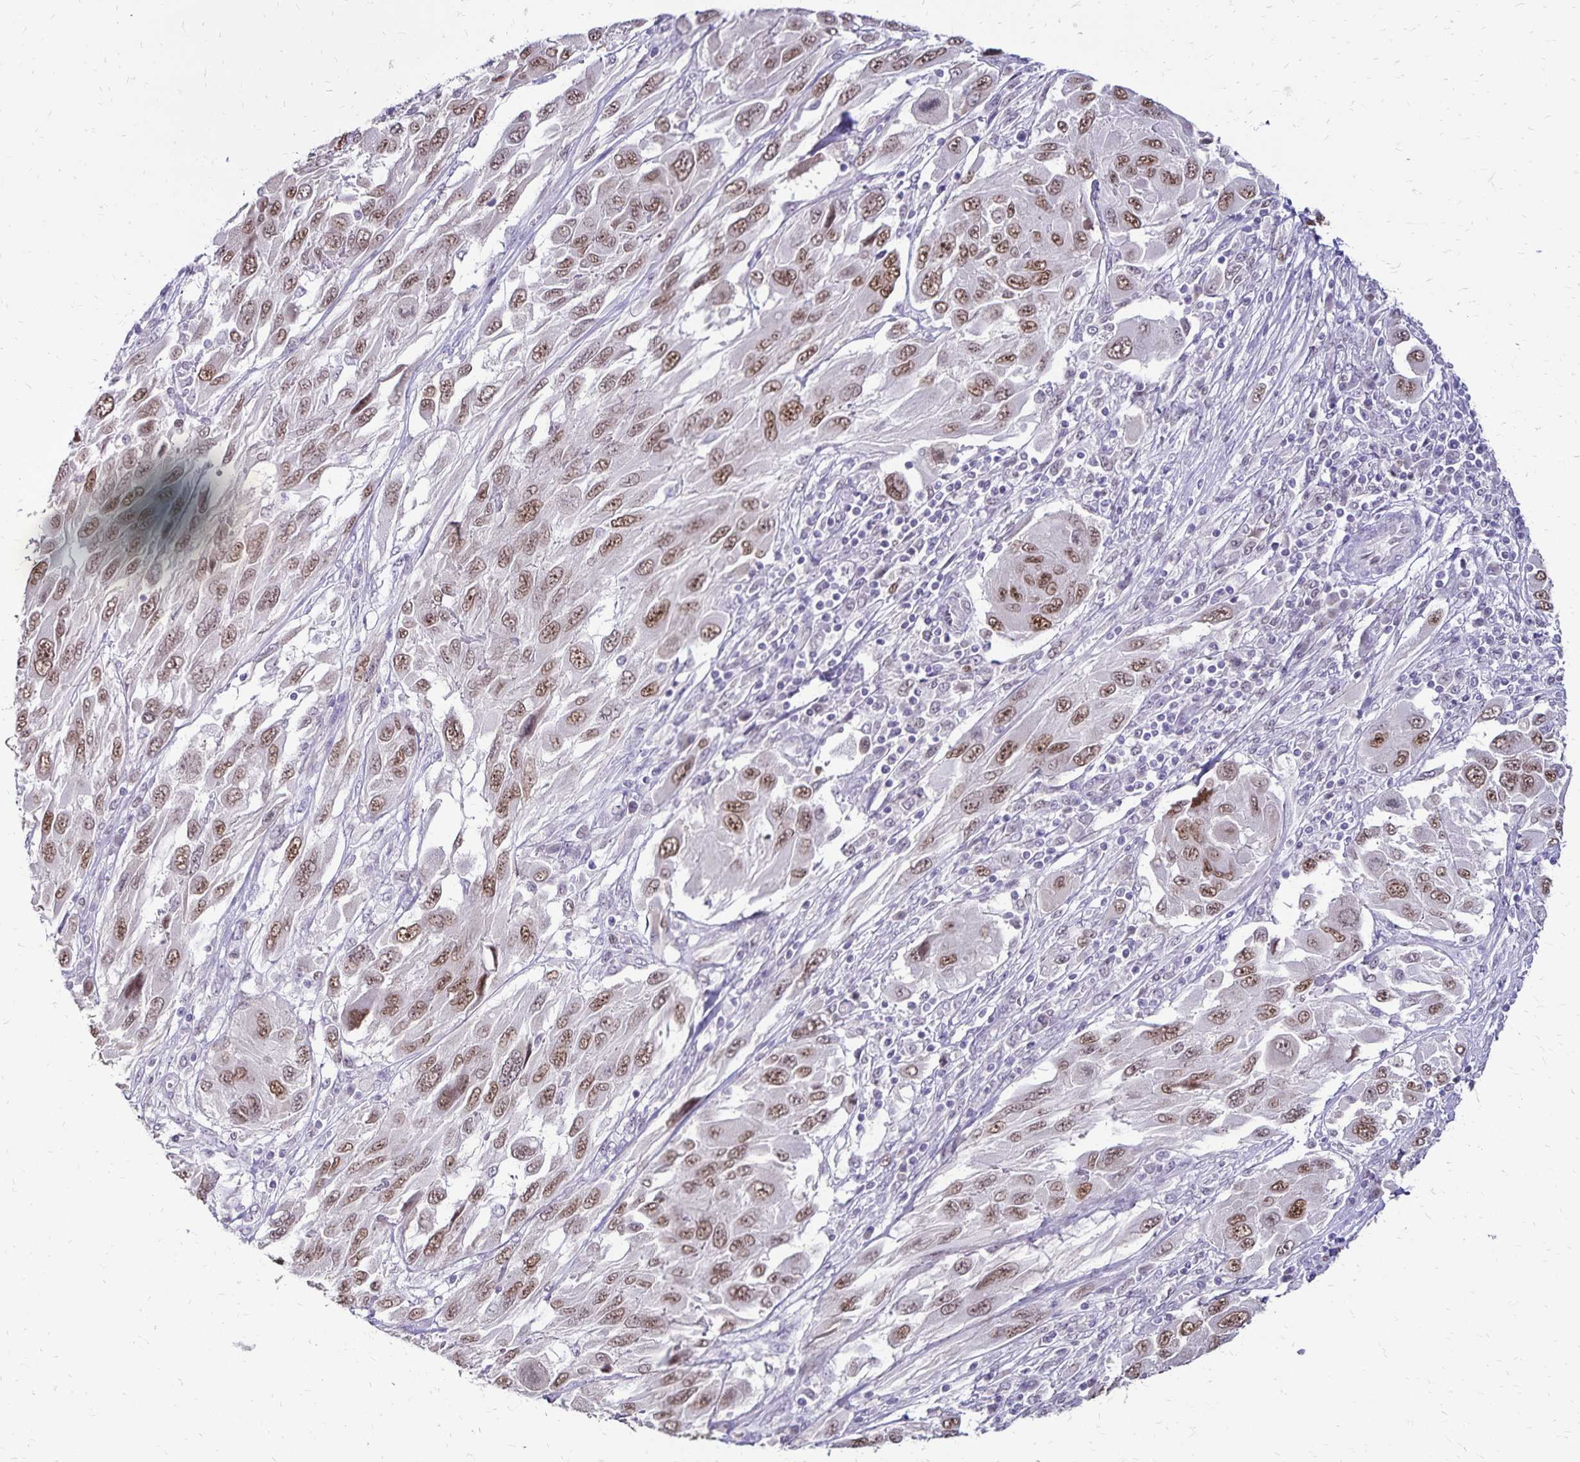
{"staining": {"intensity": "moderate", "quantity": ">75%", "location": "cytoplasmic/membranous"}, "tissue": "melanoma", "cell_type": "Tumor cells", "image_type": "cancer", "snomed": [{"axis": "morphology", "description": "Malignant melanoma, NOS"}, {"axis": "topography", "description": "Skin"}], "caption": "Tumor cells demonstrate moderate cytoplasmic/membranous positivity in approximately >75% of cells in melanoma.", "gene": "POLB", "patient": {"sex": "female", "age": 91}}